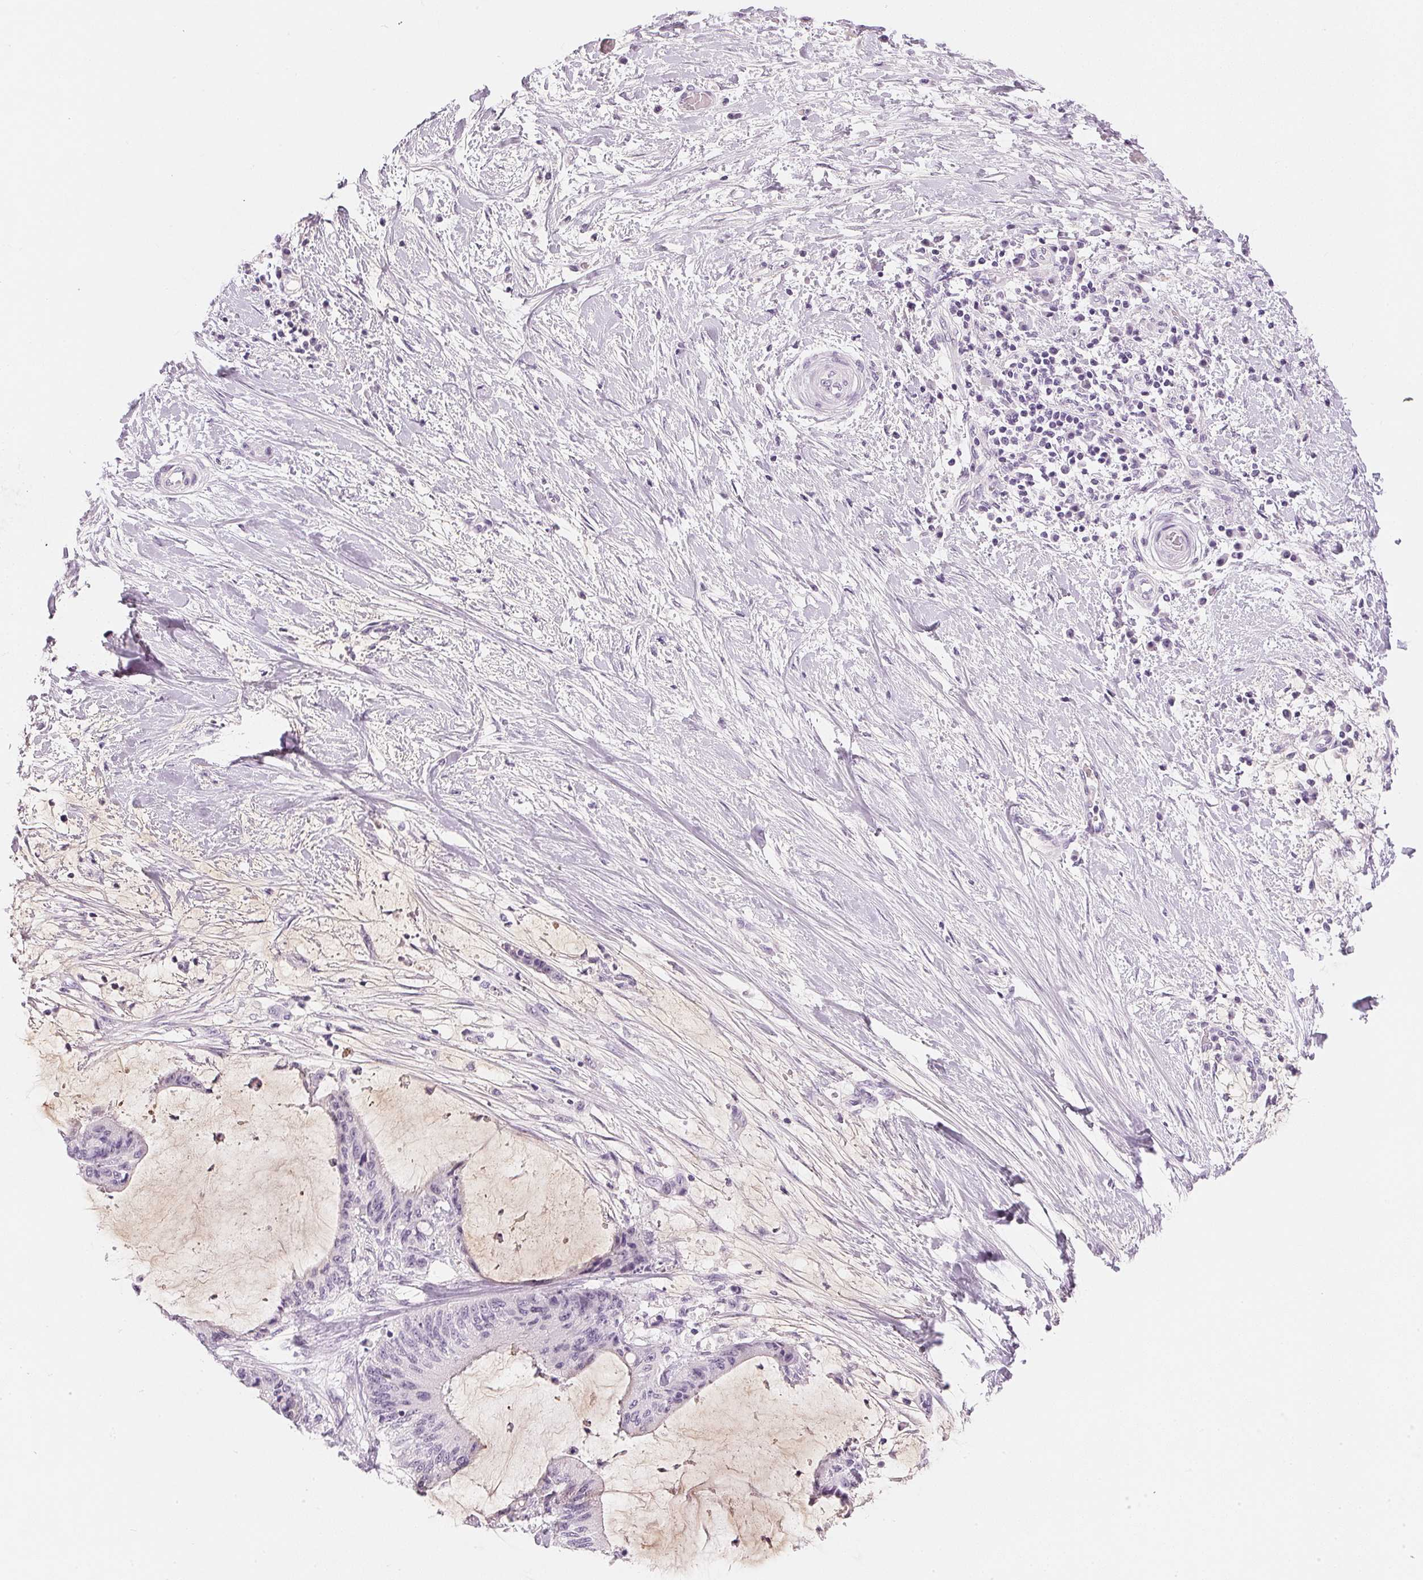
{"staining": {"intensity": "negative", "quantity": "none", "location": "none"}, "tissue": "liver cancer", "cell_type": "Tumor cells", "image_type": "cancer", "snomed": [{"axis": "morphology", "description": "Cholangiocarcinoma"}, {"axis": "topography", "description": "Liver"}], "caption": "Human liver cancer (cholangiocarcinoma) stained for a protein using immunohistochemistry (IHC) shows no expression in tumor cells.", "gene": "CHST4", "patient": {"sex": "female", "age": 73}}